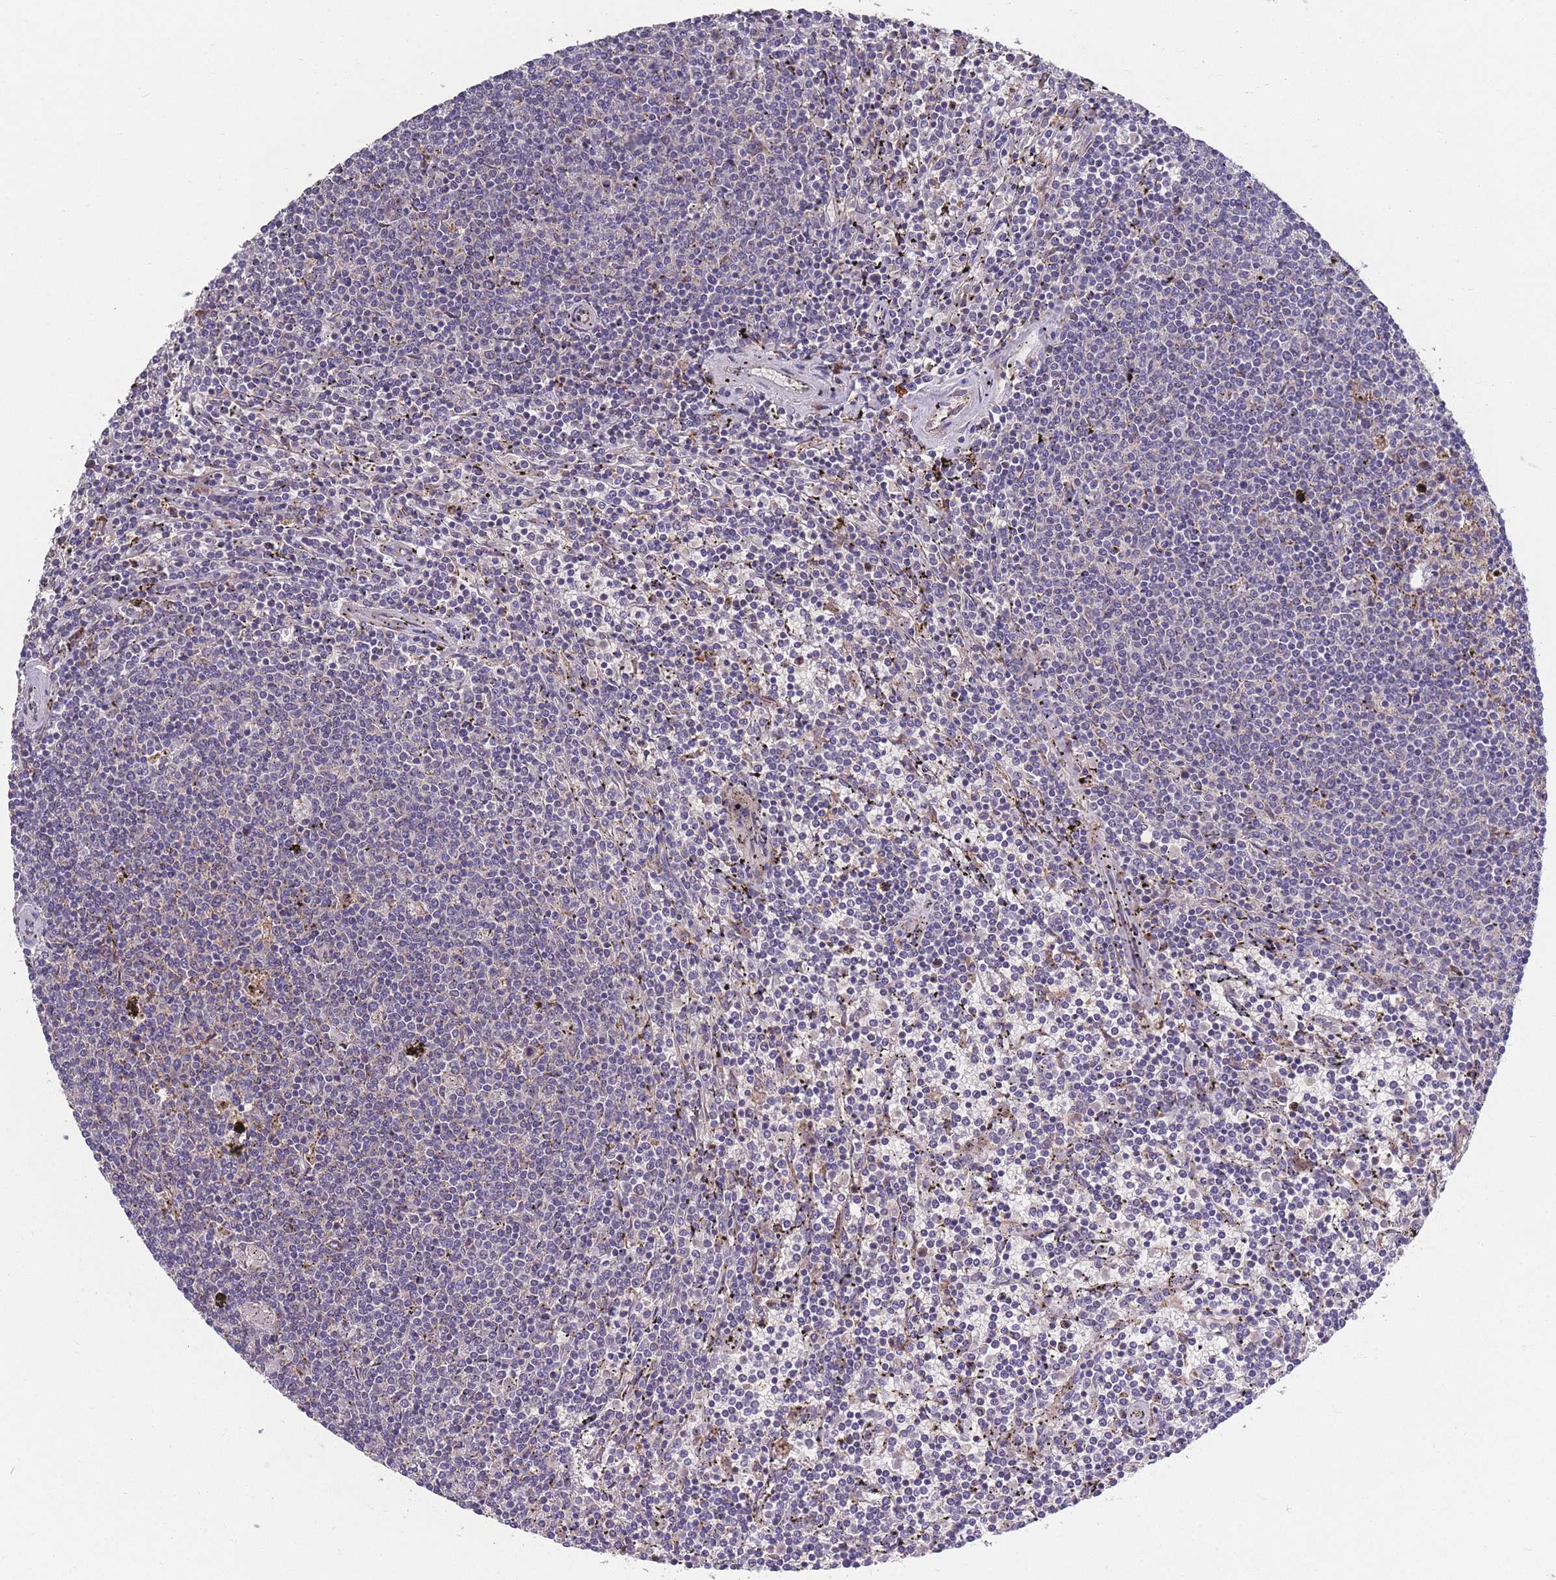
{"staining": {"intensity": "negative", "quantity": "none", "location": "none"}, "tissue": "lymphoma", "cell_type": "Tumor cells", "image_type": "cancer", "snomed": [{"axis": "morphology", "description": "Malignant lymphoma, non-Hodgkin's type, Low grade"}, {"axis": "topography", "description": "Spleen"}], "caption": "Immunohistochemical staining of lymphoma shows no significant positivity in tumor cells. The staining was performed using DAB (3,3'-diaminobenzidine) to visualize the protein expression in brown, while the nuclei were stained in blue with hematoxylin (Magnification: 20x).", "gene": "STIM2", "patient": {"sex": "female", "age": 50}}